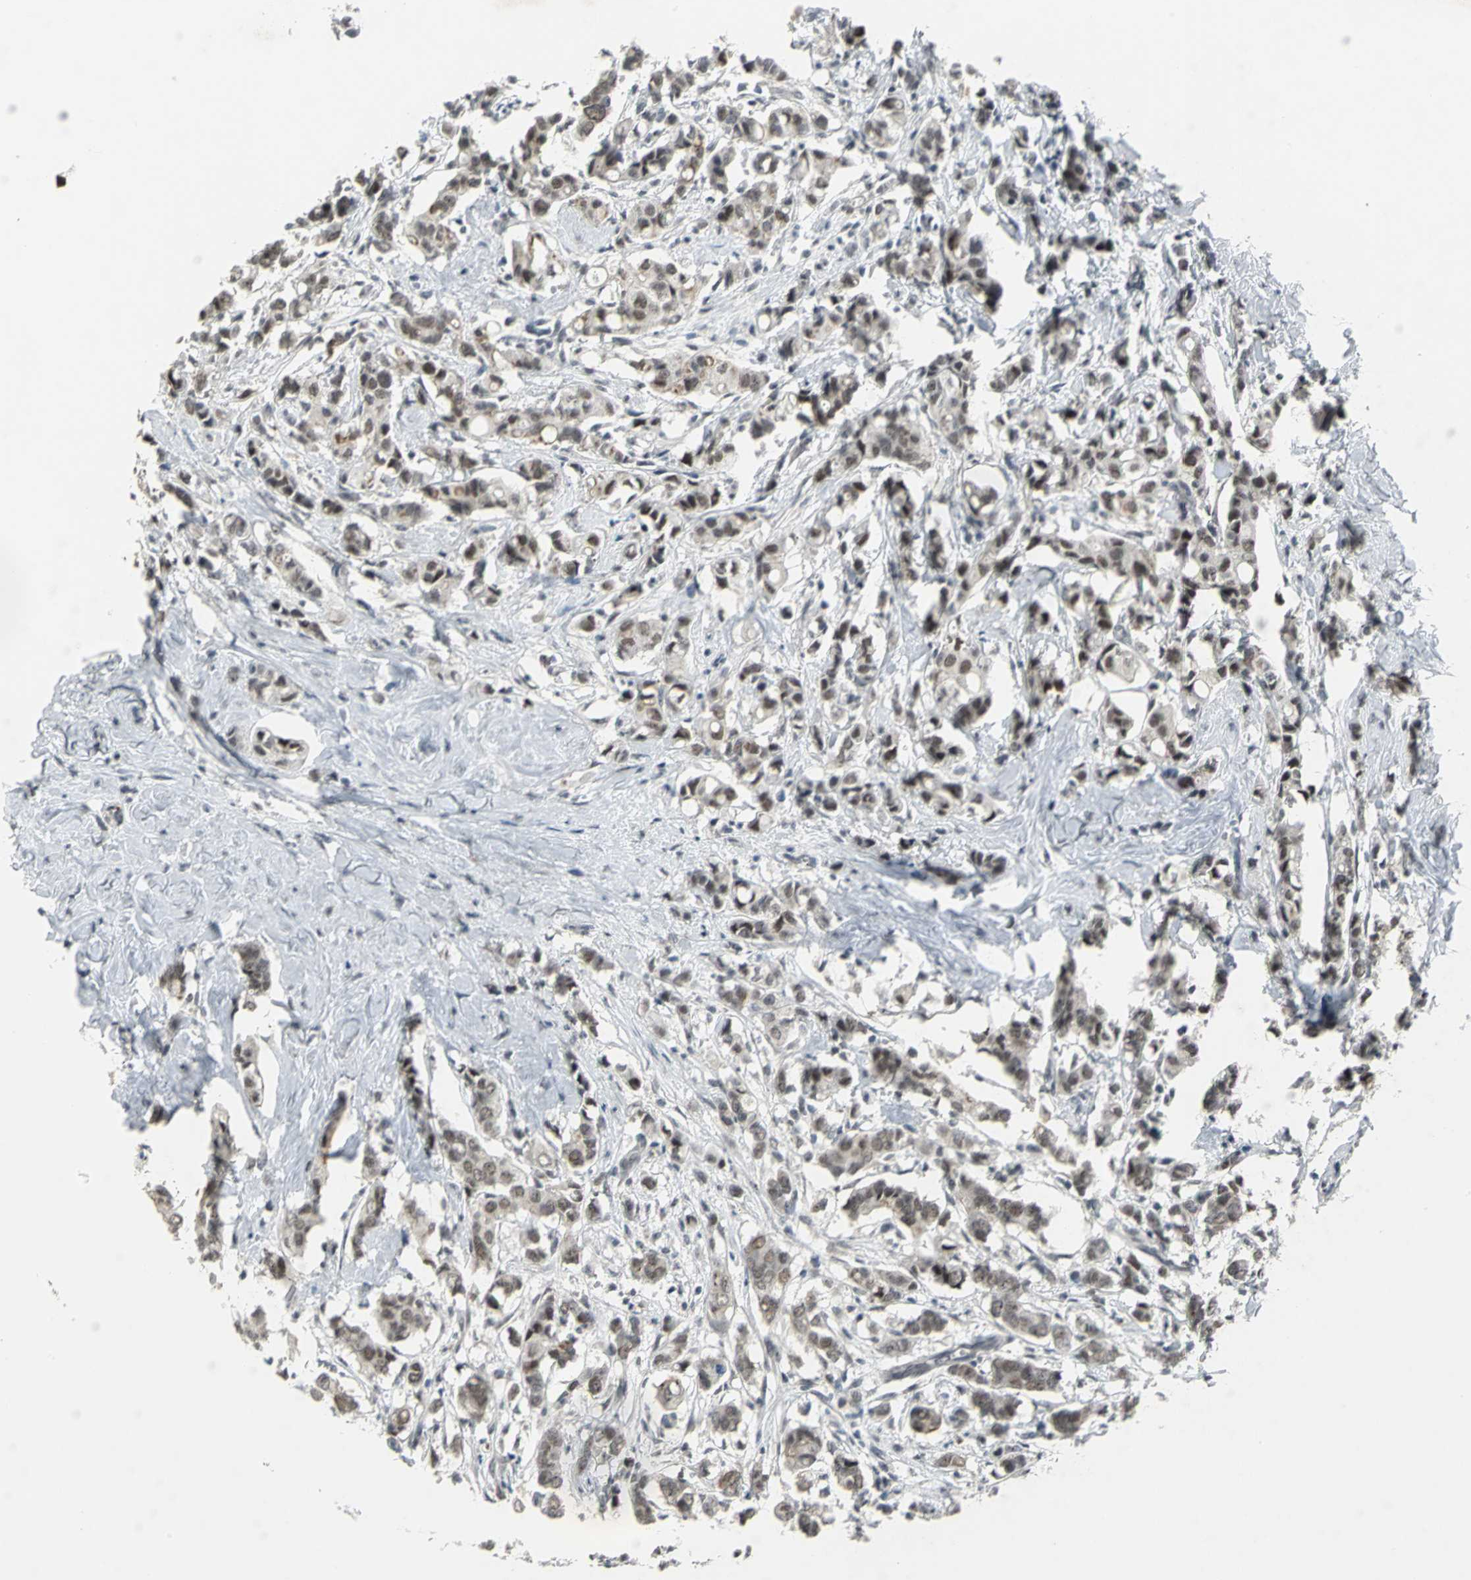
{"staining": {"intensity": "strong", "quantity": ">75%", "location": "nuclear"}, "tissue": "breast cancer", "cell_type": "Tumor cells", "image_type": "cancer", "snomed": [{"axis": "morphology", "description": "Duct carcinoma"}, {"axis": "topography", "description": "Breast"}], "caption": "DAB immunohistochemical staining of breast cancer reveals strong nuclear protein expression in approximately >75% of tumor cells. The staining was performed using DAB (3,3'-diaminobenzidine), with brown indicating positive protein expression. Nuclei are stained blue with hematoxylin.", "gene": "GLI3", "patient": {"sex": "female", "age": 84}}